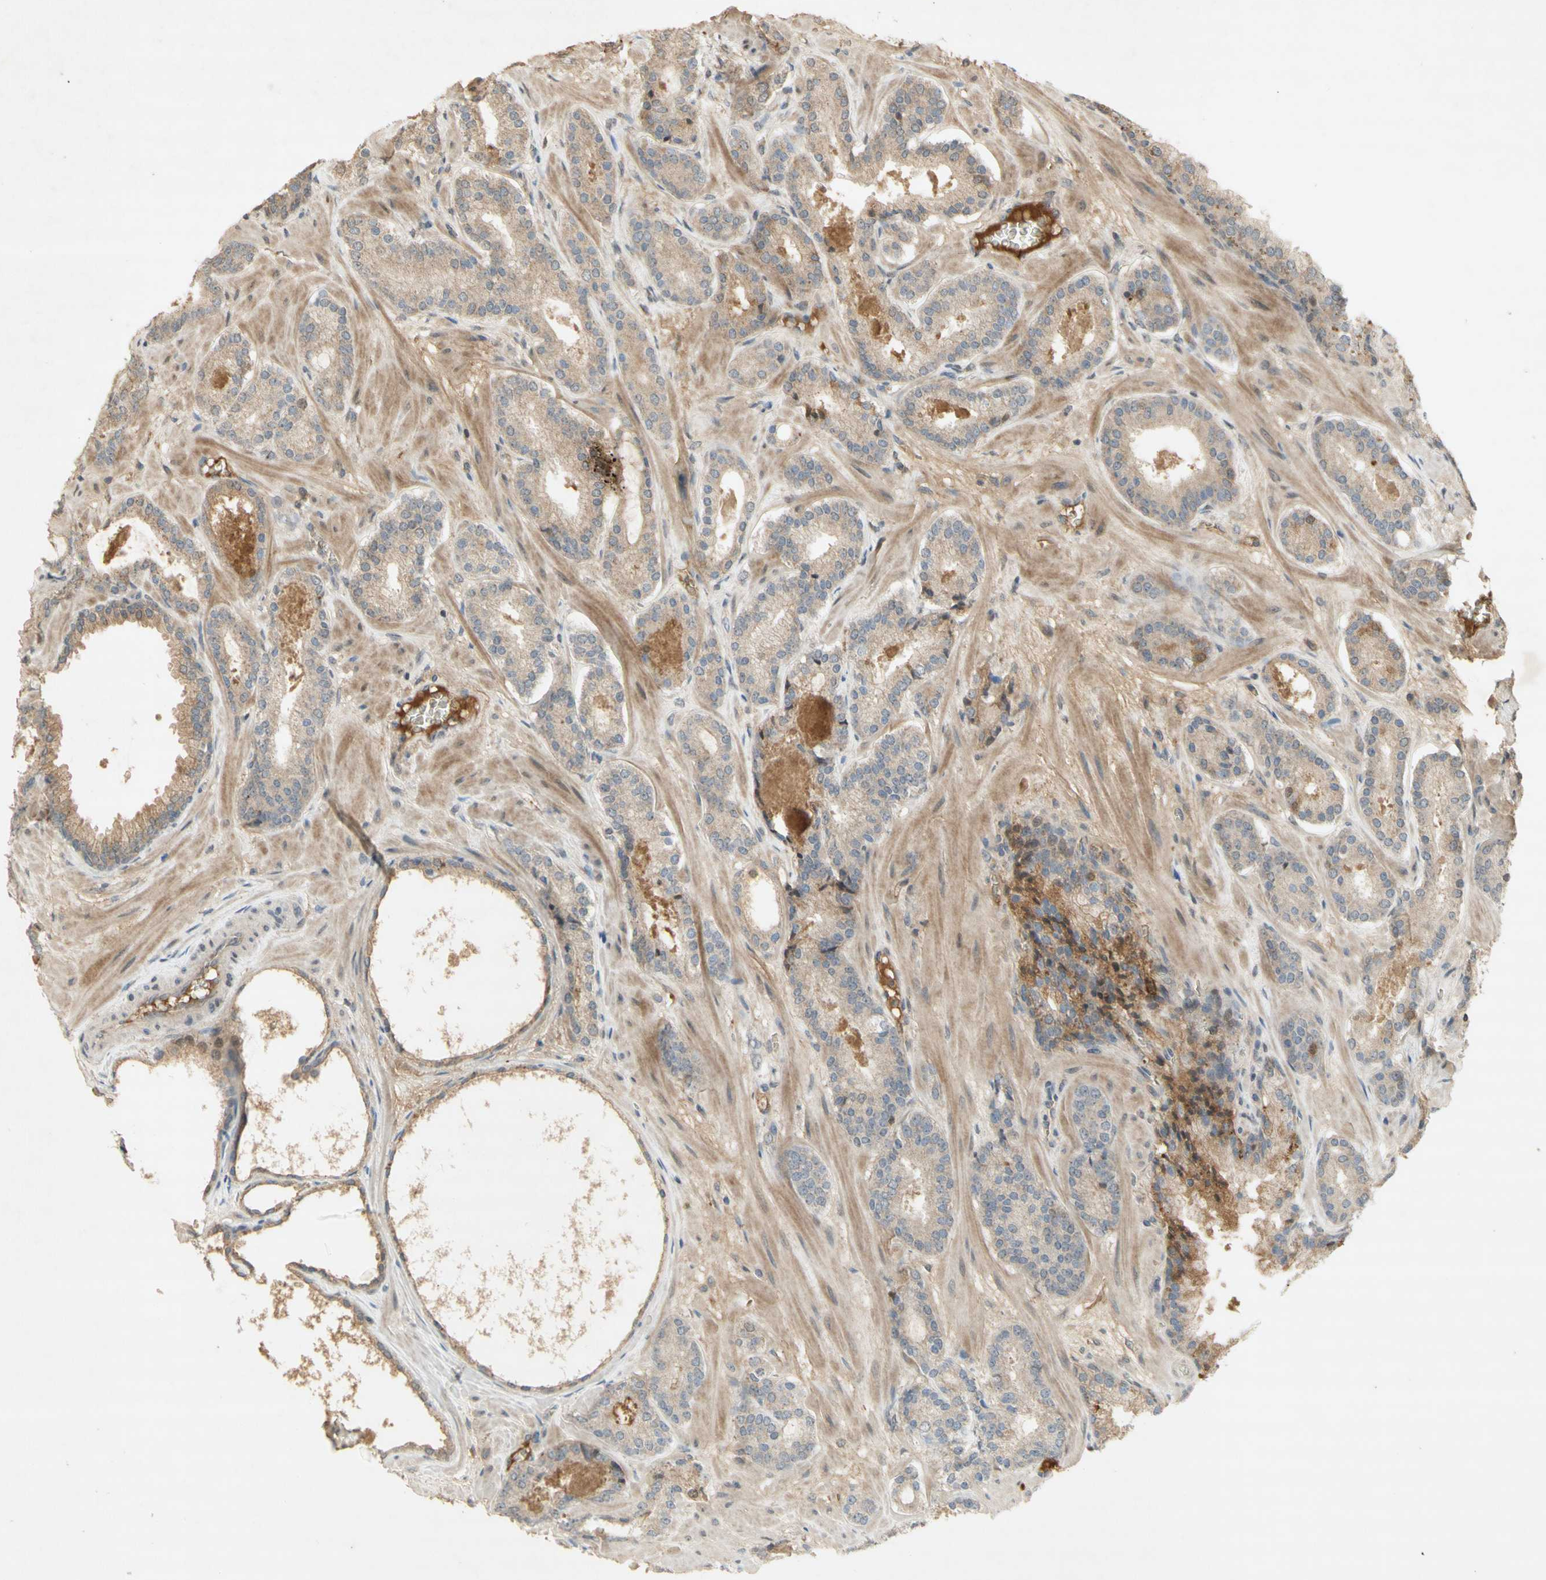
{"staining": {"intensity": "weak", "quantity": "25%-75%", "location": "cytoplasmic/membranous"}, "tissue": "prostate cancer", "cell_type": "Tumor cells", "image_type": "cancer", "snomed": [{"axis": "morphology", "description": "Adenocarcinoma, Low grade"}, {"axis": "topography", "description": "Prostate"}], "caption": "Immunohistochemical staining of human prostate cancer (adenocarcinoma (low-grade)) demonstrates low levels of weak cytoplasmic/membranous positivity in approximately 25%-75% of tumor cells.", "gene": "NRG4", "patient": {"sex": "male", "age": 63}}